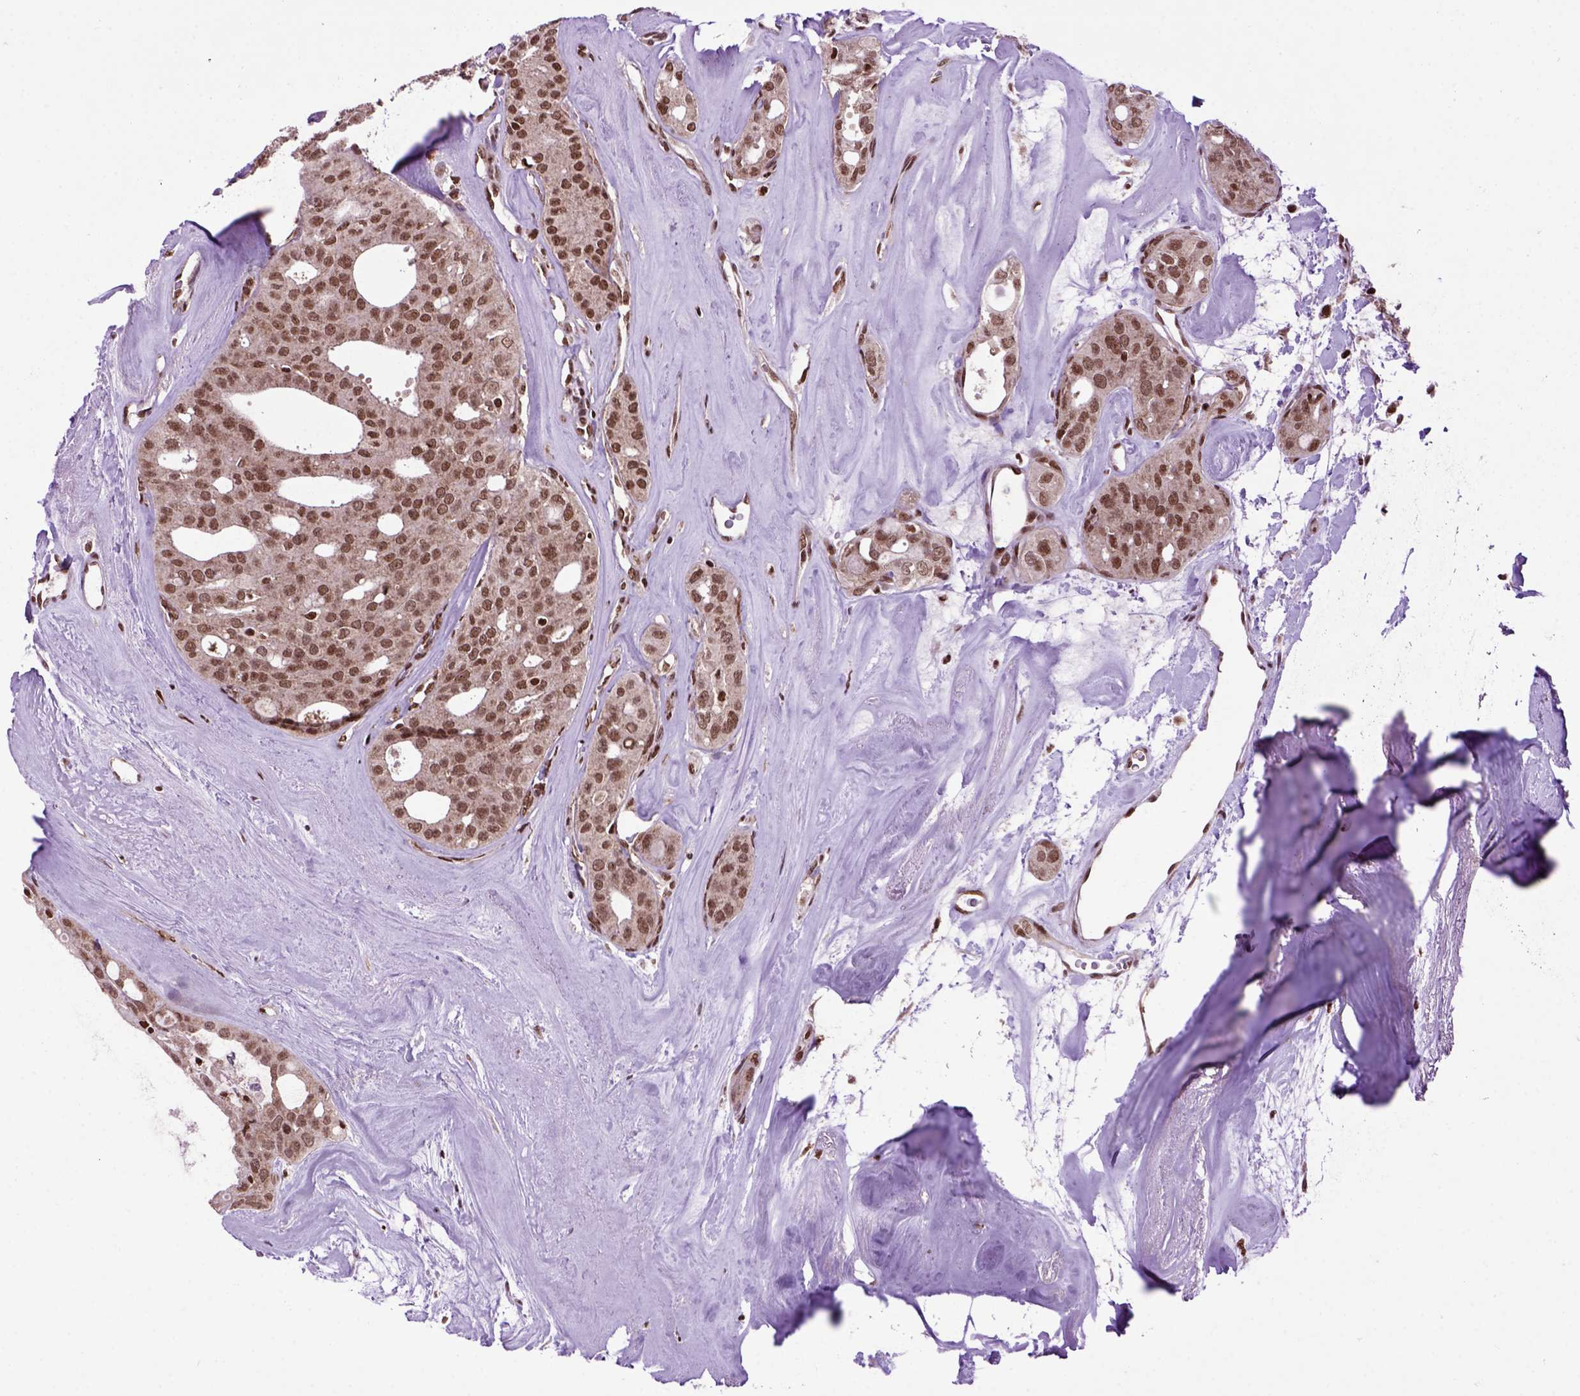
{"staining": {"intensity": "strong", "quantity": ">75%", "location": "nuclear"}, "tissue": "thyroid cancer", "cell_type": "Tumor cells", "image_type": "cancer", "snomed": [{"axis": "morphology", "description": "Follicular adenoma carcinoma, NOS"}, {"axis": "topography", "description": "Thyroid gland"}], "caption": "Thyroid cancer (follicular adenoma carcinoma) was stained to show a protein in brown. There is high levels of strong nuclear positivity in approximately >75% of tumor cells.", "gene": "CELF1", "patient": {"sex": "male", "age": 75}}